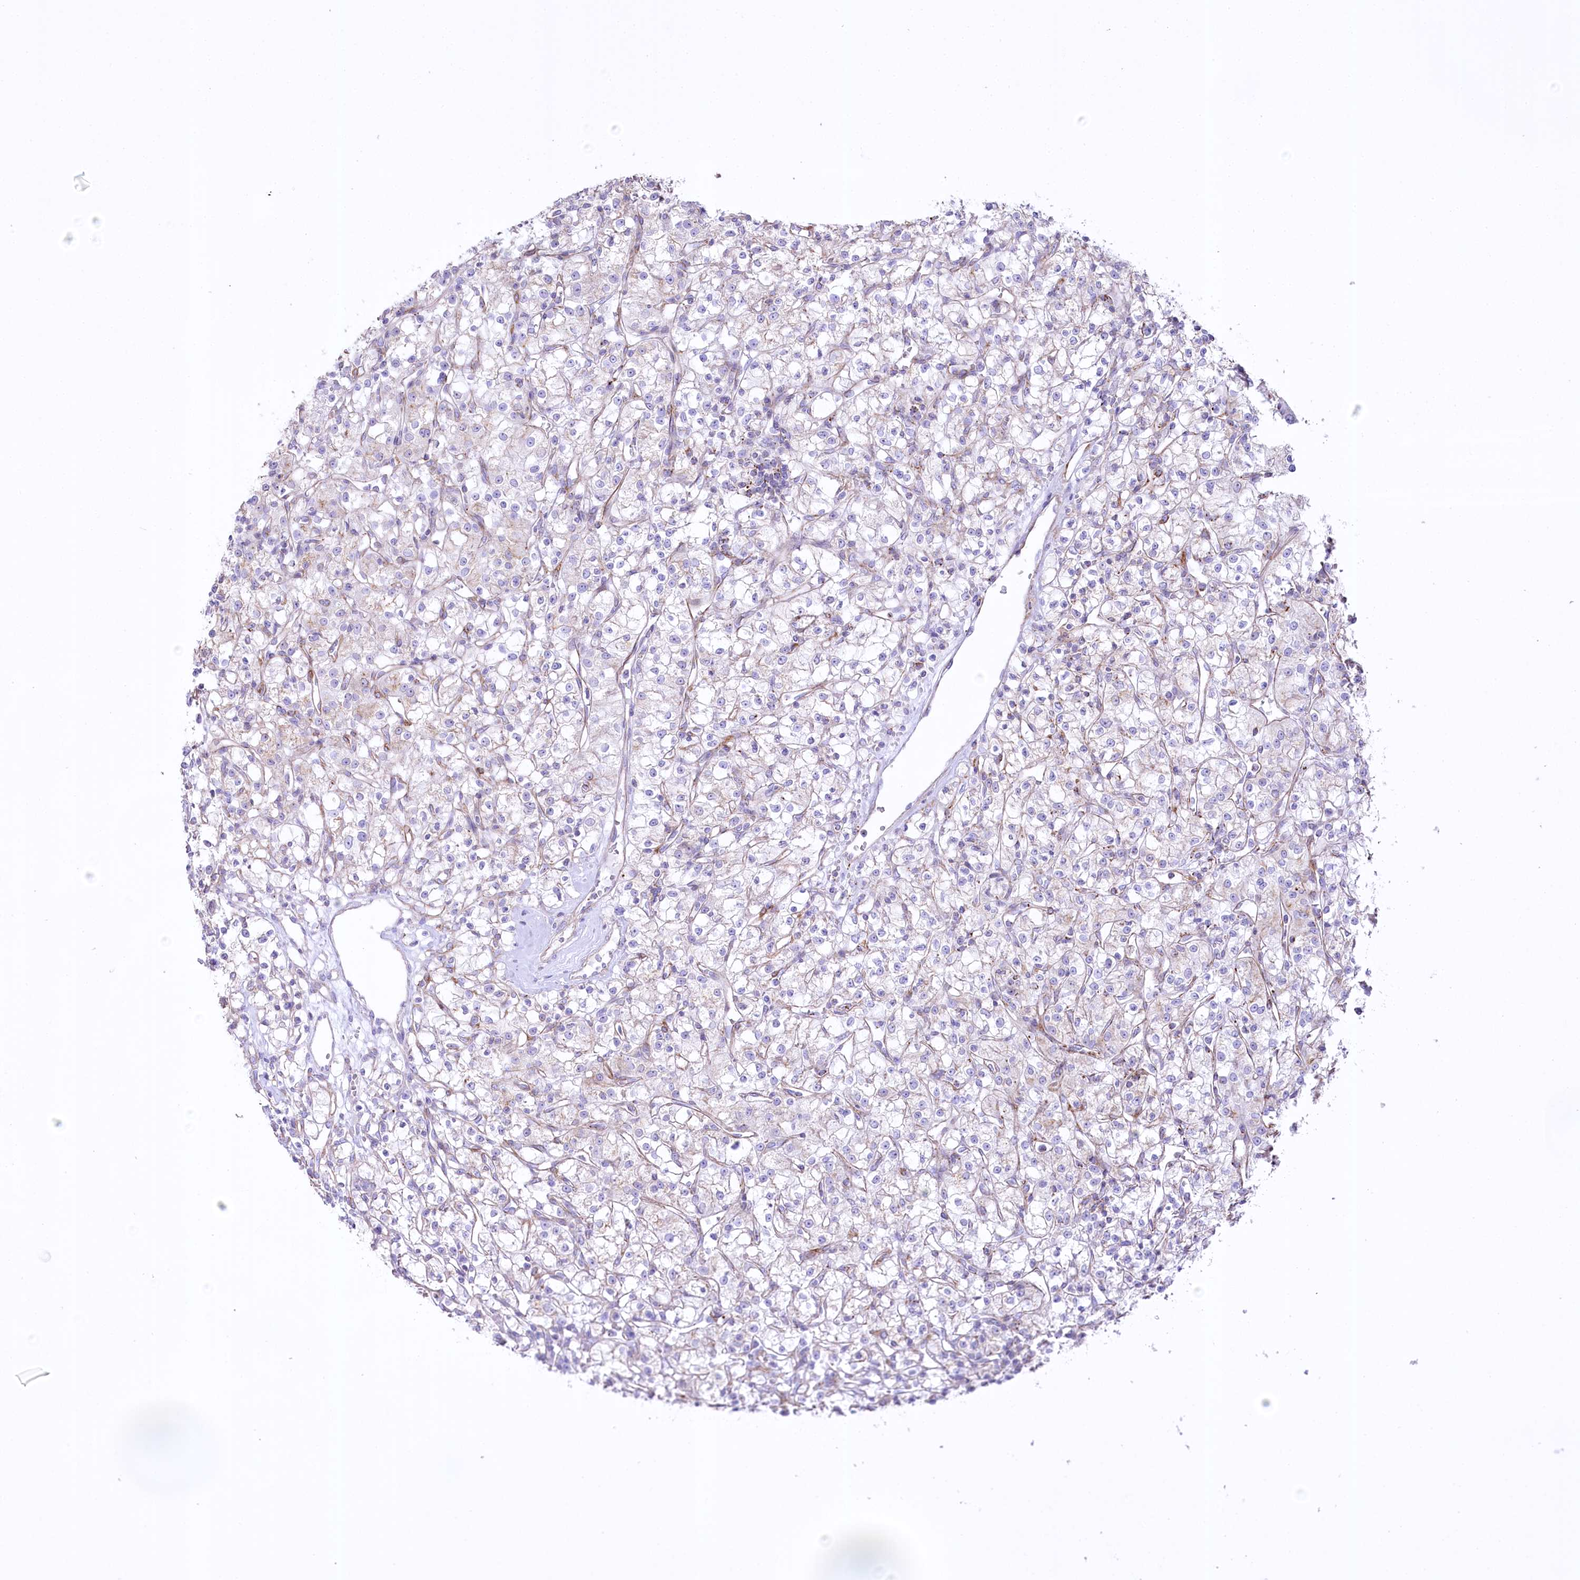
{"staining": {"intensity": "negative", "quantity": "none", "location": "none"}, "tissue": "renal cancer", "cell_type": "Tumor cells", "image_type": "cancer", "snomed": [{"axis": "morphology", "description": "Adenocarcinoma, NOS"}, {"axis": "topography", "description": "Kidney"}], "caption": "There is no significant positivity in tumor cells of adenocarcinoma (renal).", "gene": "FAM216A", "patient": {"sex": "female", "age": 59}}